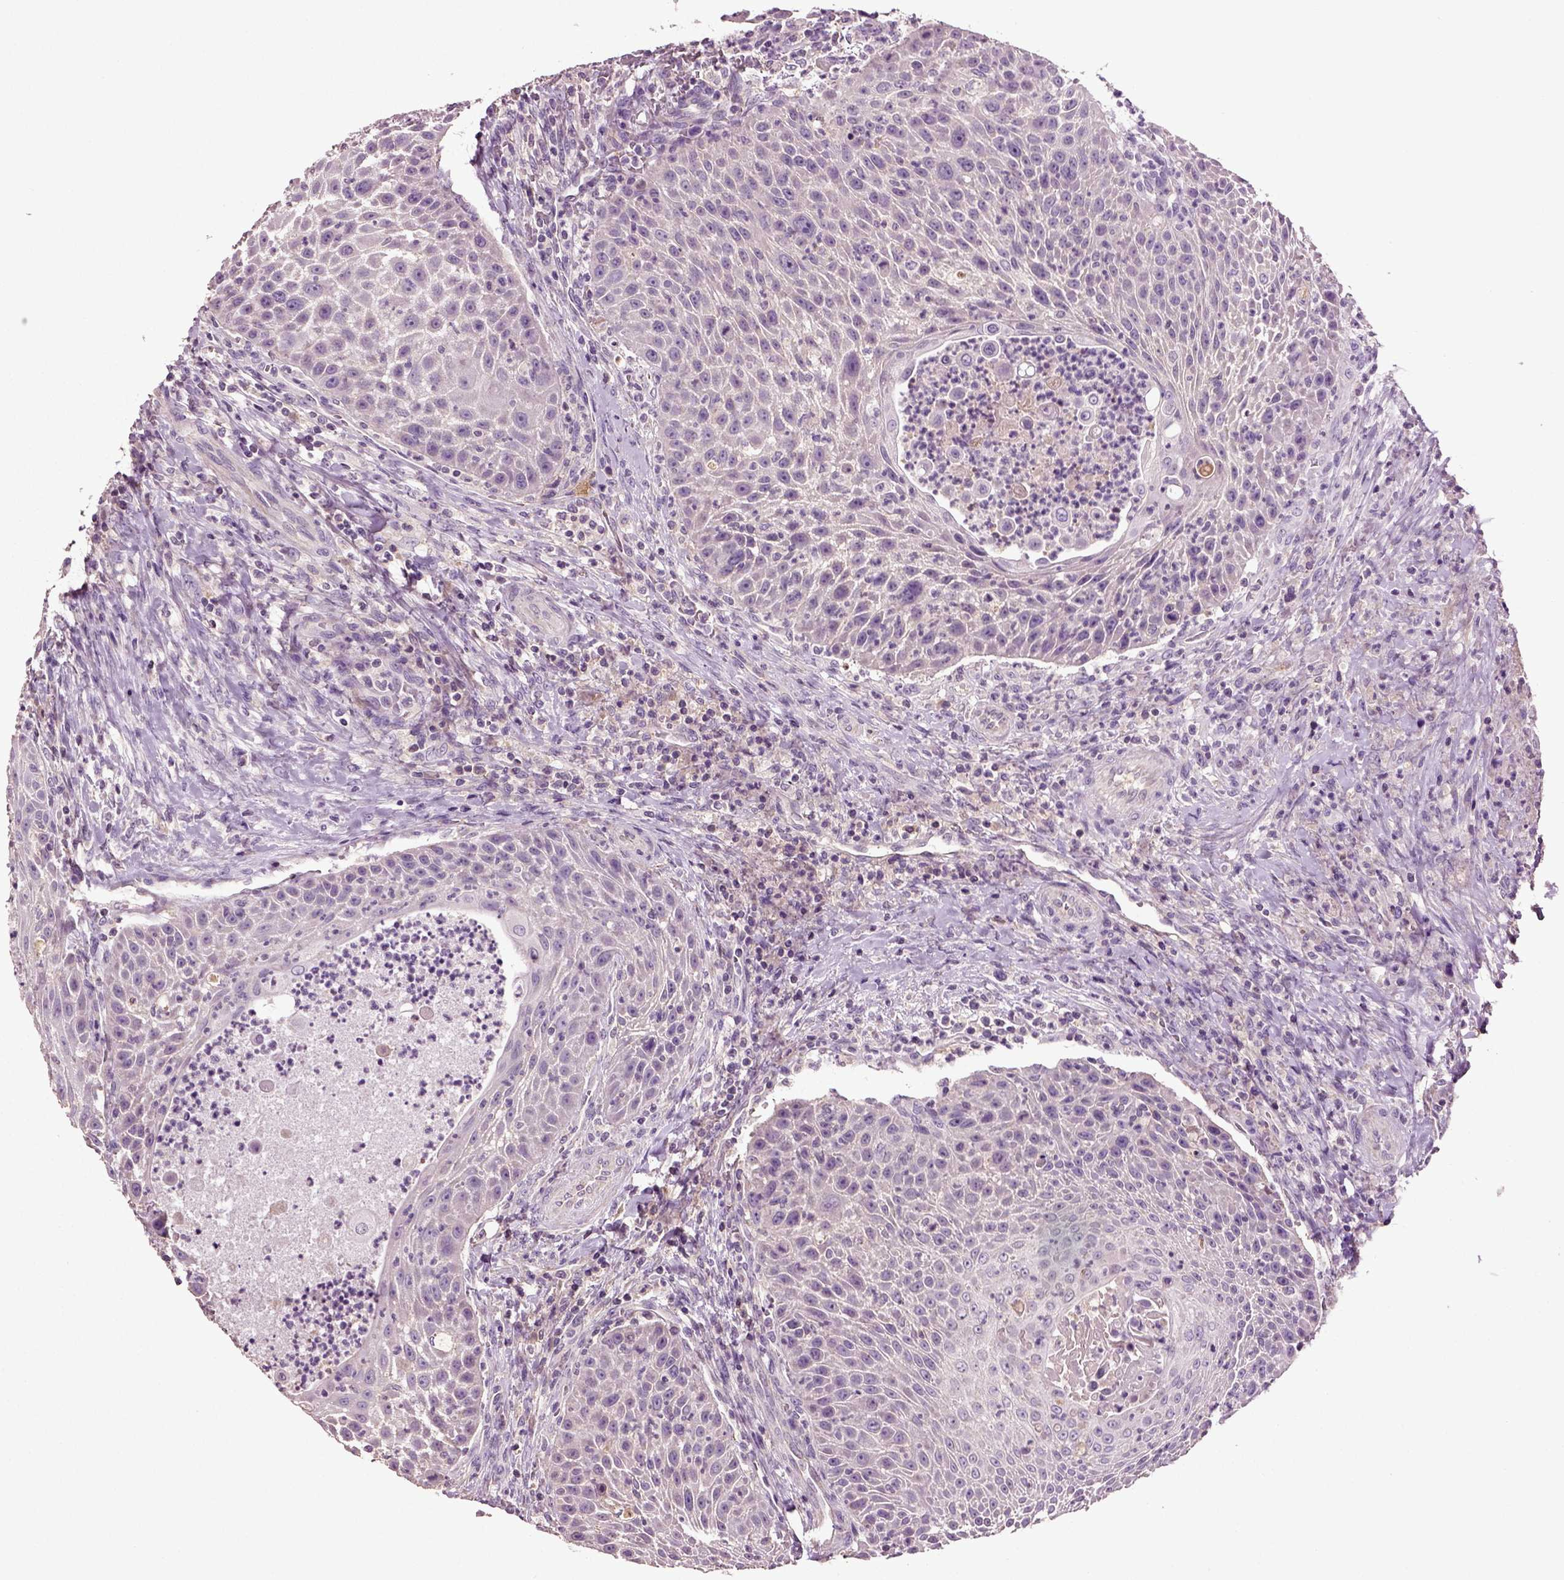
{"staining": {"intensity": "negative", "quantity": "none", "location": "none"}, "tissue": "head and neck cancer", "cell_type": "Tumor cells", "image_type": "cancer", "snomed": [{"axis": "morphology", "description": "Squamous cell carcinoma, NOS"}, {"axis": "topography", "description": "Head-Neck"}], "caption": "This is an IHC image of head and neck cancer (squamous cell carcinoma). There is no expression in tumor cells.", "gene": "DEFB118", "patient": {"sex": "male", "age": 69}}